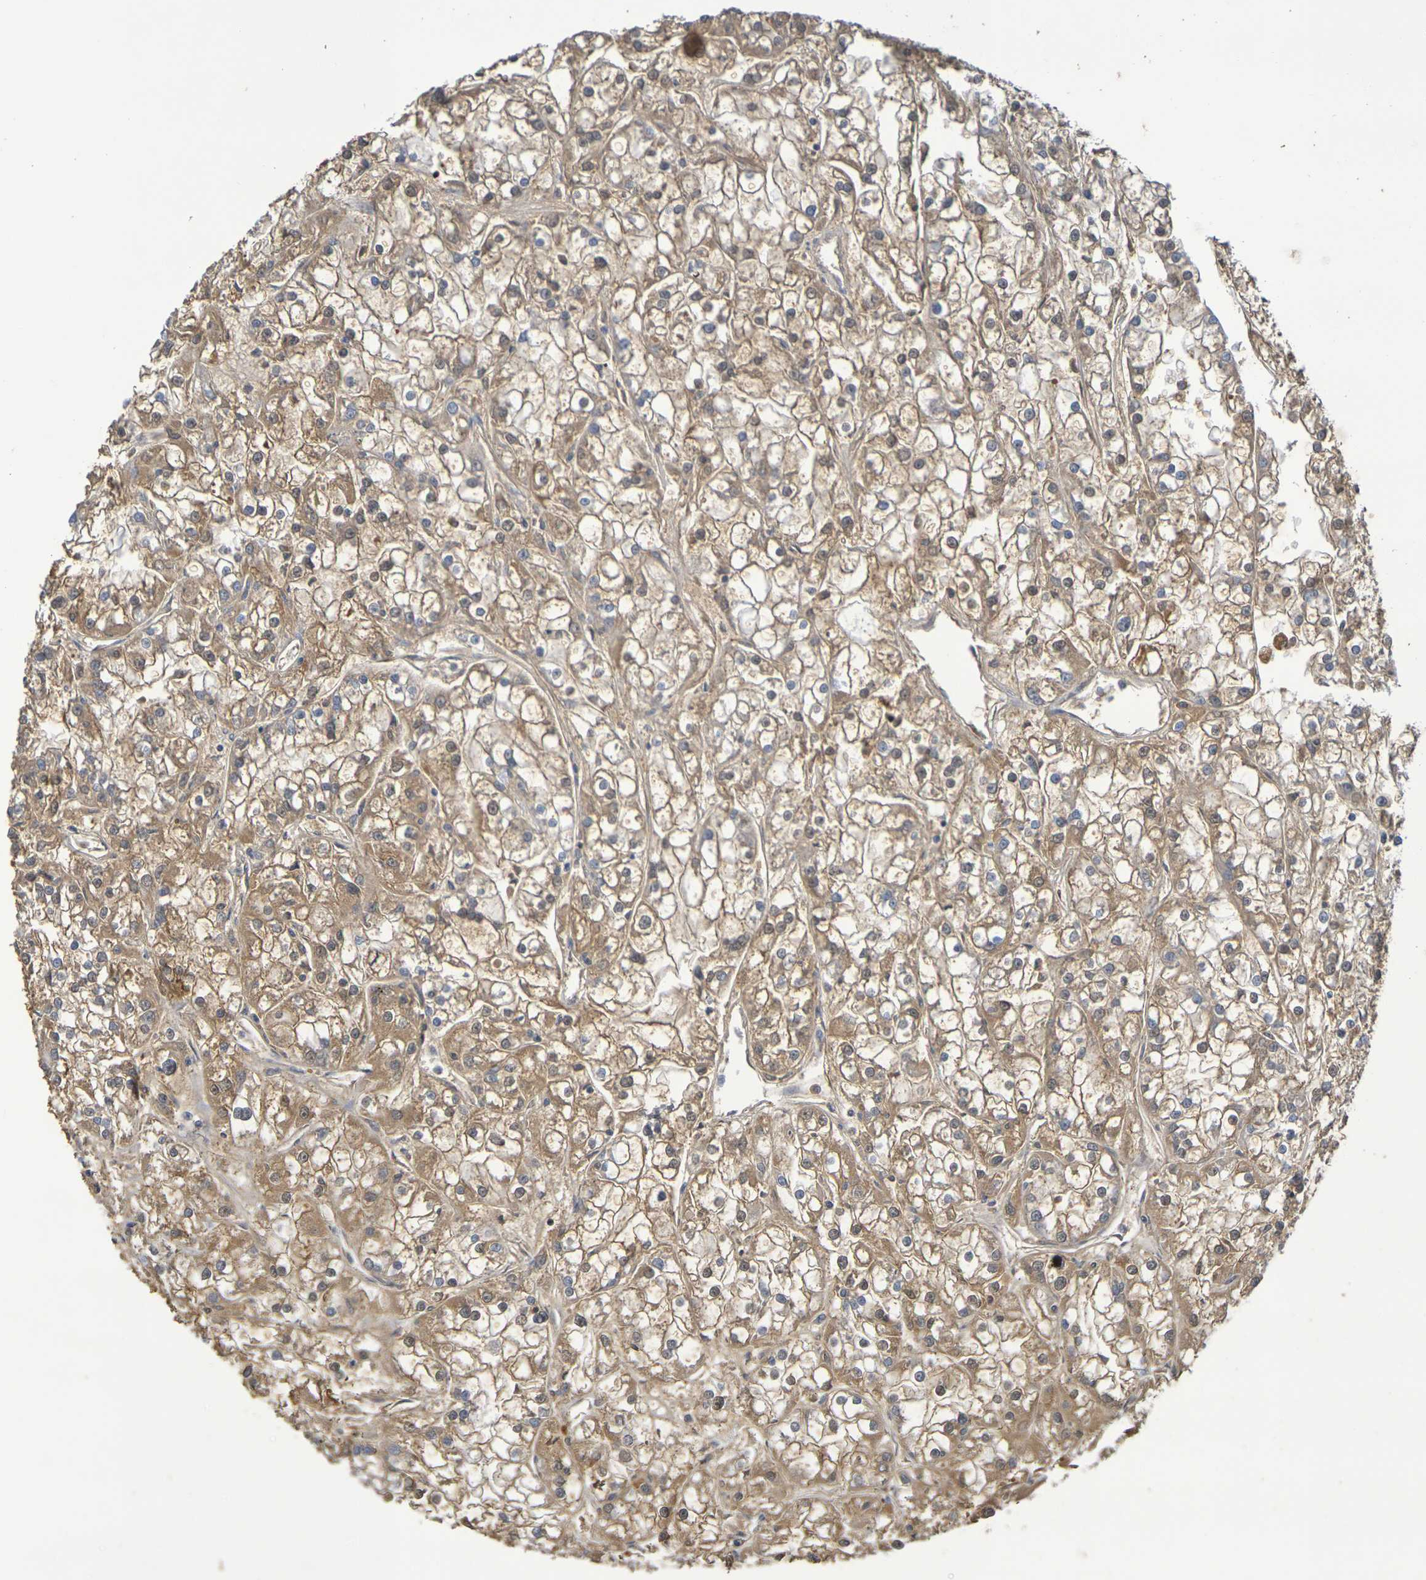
{"staining": {"intensity": "moderate", "quantity": ">75%", "location": "cytoplasmic/membranous"}, "tissue": "renal cancer", "cell_type": "Tumor cells", "image_type": "cancer", "snomed": [{"axis": "morphology", "description": "Adenocarcinoma, NOS"}, {"axis": "topography", "description": "Kidney"}], "caption": "This is an image of immunohistochemistry (IHC) staining of renal adenocarcinoma, which shows moderate expression in the cytoplasmic/membranous of tumor cells.", "gene": "TERF2", "patient": {"sex": "female", "age": 52}}